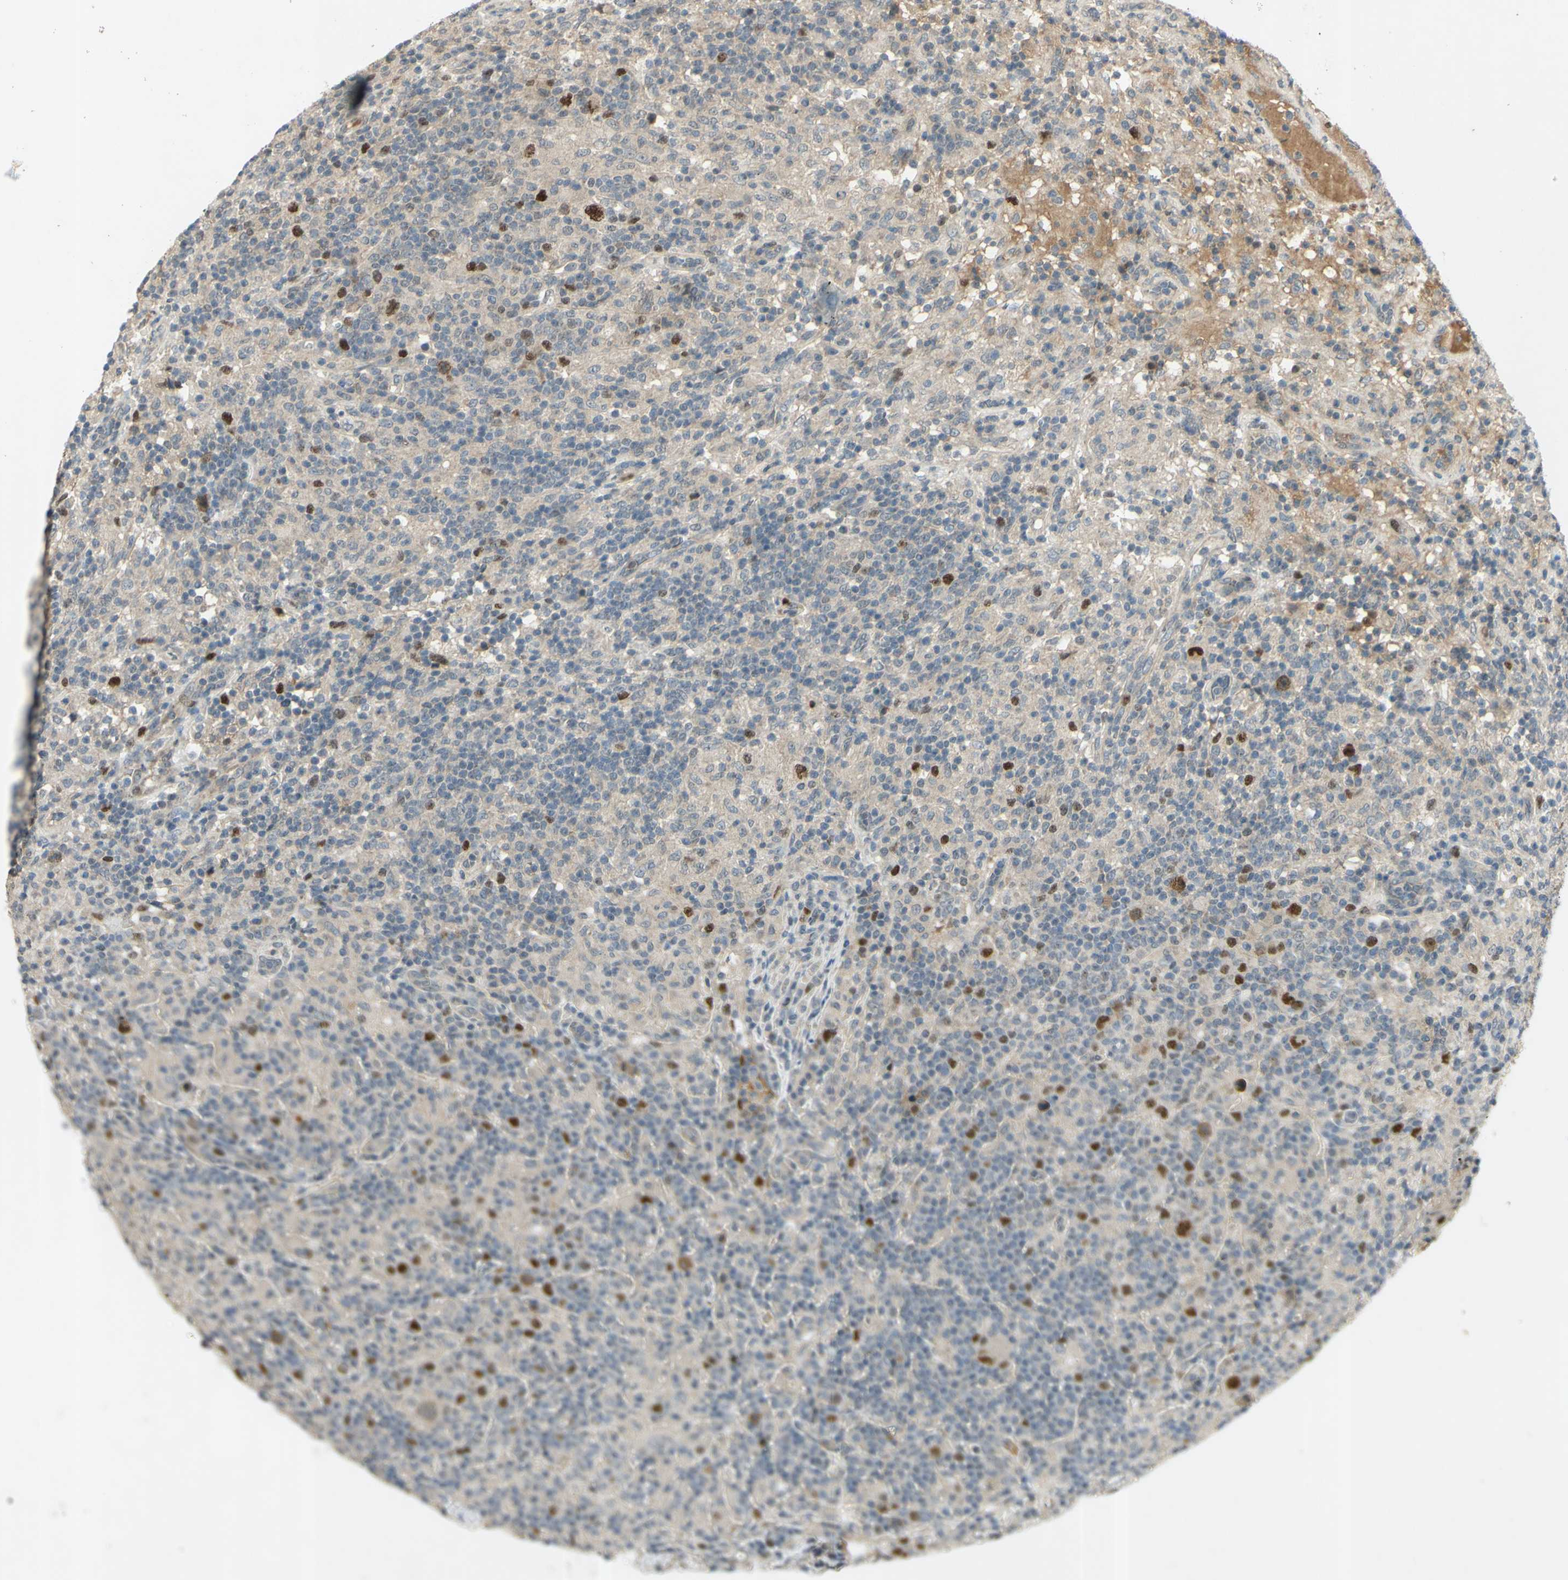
{"staining": {"intensity": "strong", "quantity": ">75%", "location": "nuclear"}, "tissue": "lymphoma", "cell_type": "Tumor cells", "image_type": "cancer", "snomed": [{"axis": "morphology", "description": "Hodgkin's disease, NOS"}, {"axis": "topography", "description": "Lymph node"}], "caption": "Hodgkin's disease stained with a protein marker reveals strong staining in tumor cells.", "gene": "RAD18", "patient": {"sex": "male", "age": 70}}